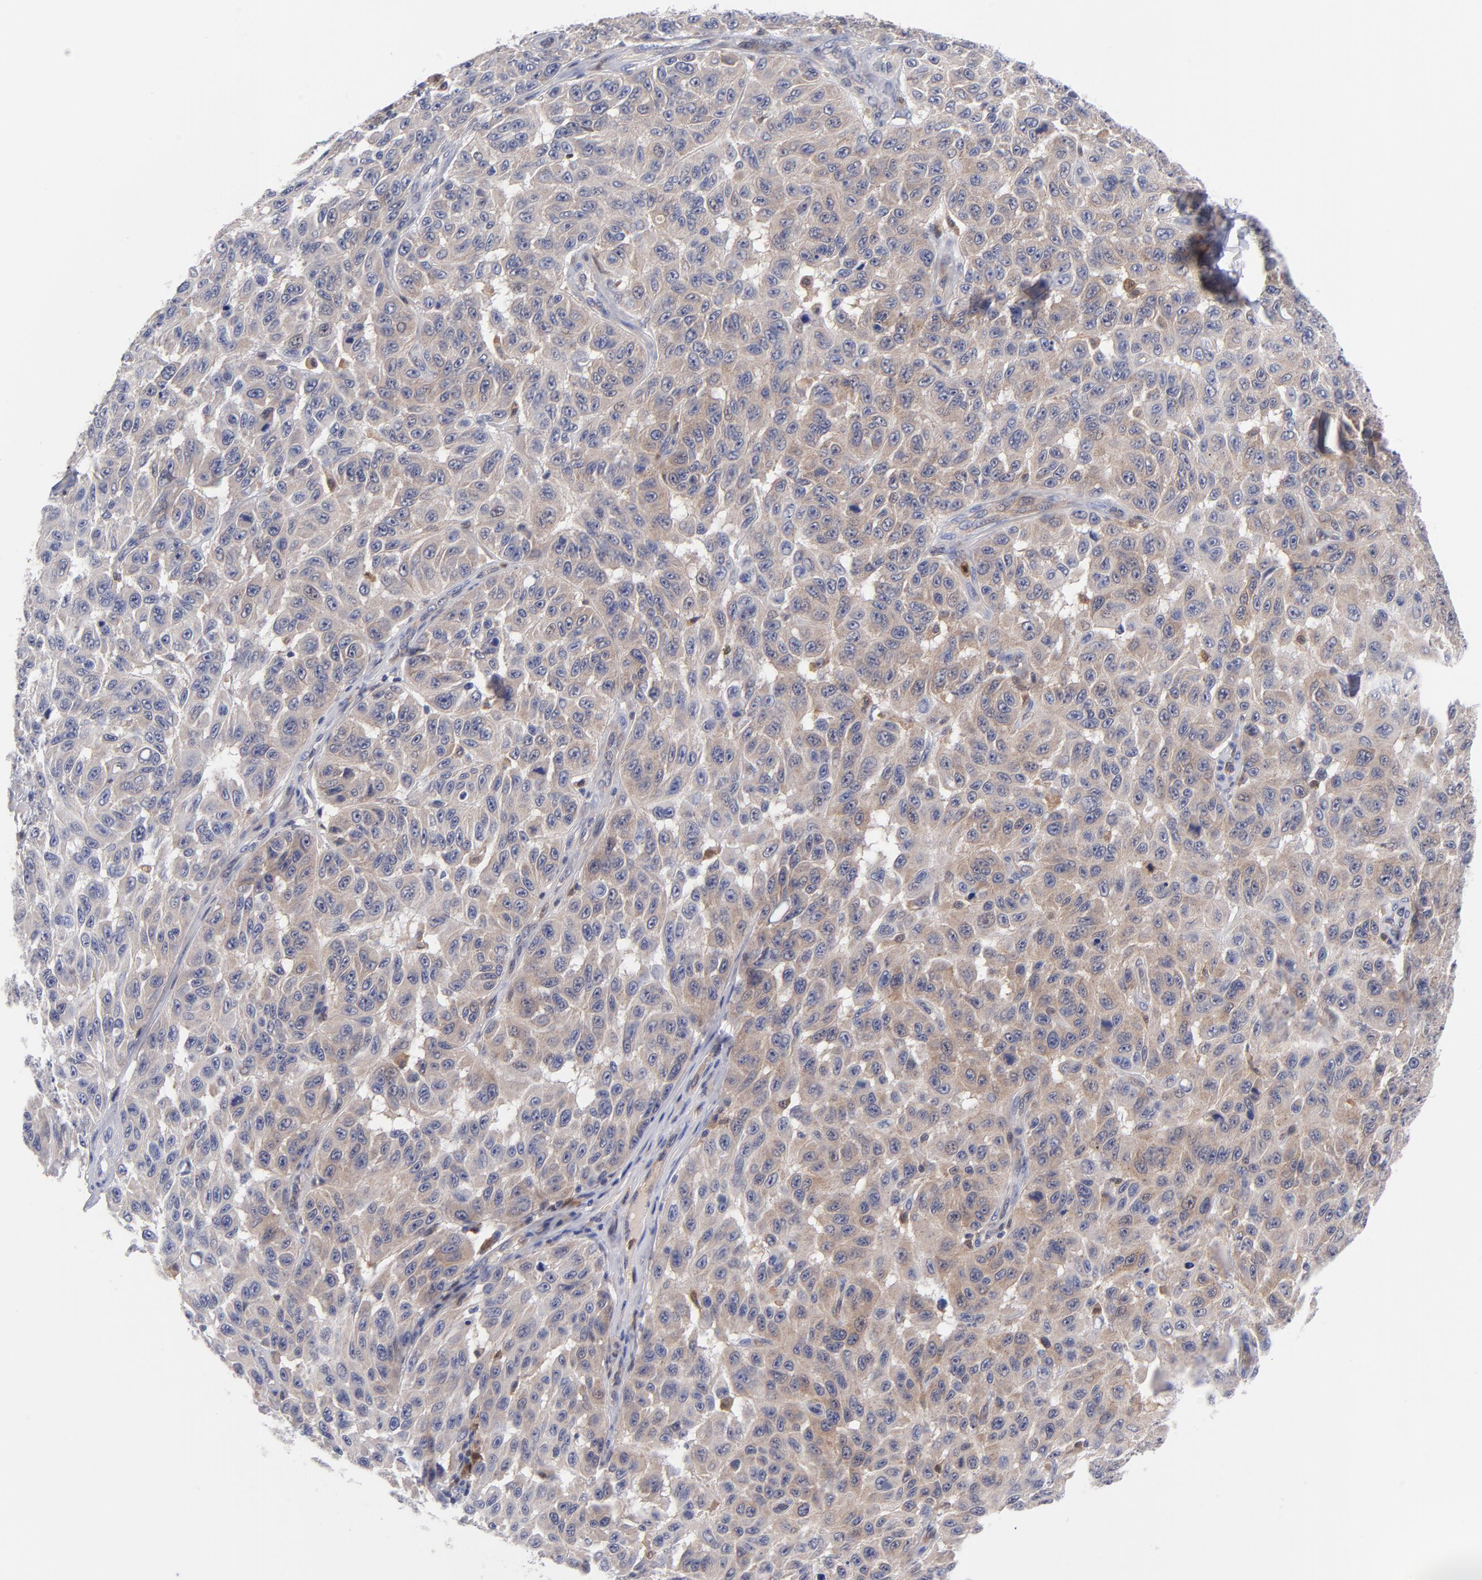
{"staining": {"intensity": "weak", "quantity": "<25%", "location": "cytoplasmic/membranous"}, "tissue": "melanoma", "cell_type": "Tumor cells", "image_type": "cancer", "snomed": [{"axis": "morphology", "description": "Malignant melanoma, NOS"}, {"axis": "topography", "description": "Skin"}], "caption": "Tumor cells are negative for brown protein staining in melanoma. The staining was performed using DAB to visualize the protein expression in brown, while the nuclei were stained in blue with hematoxylin (Magnification: 20x).", "gene": "BID", "patient": {"sex": "male", "age": 30}}